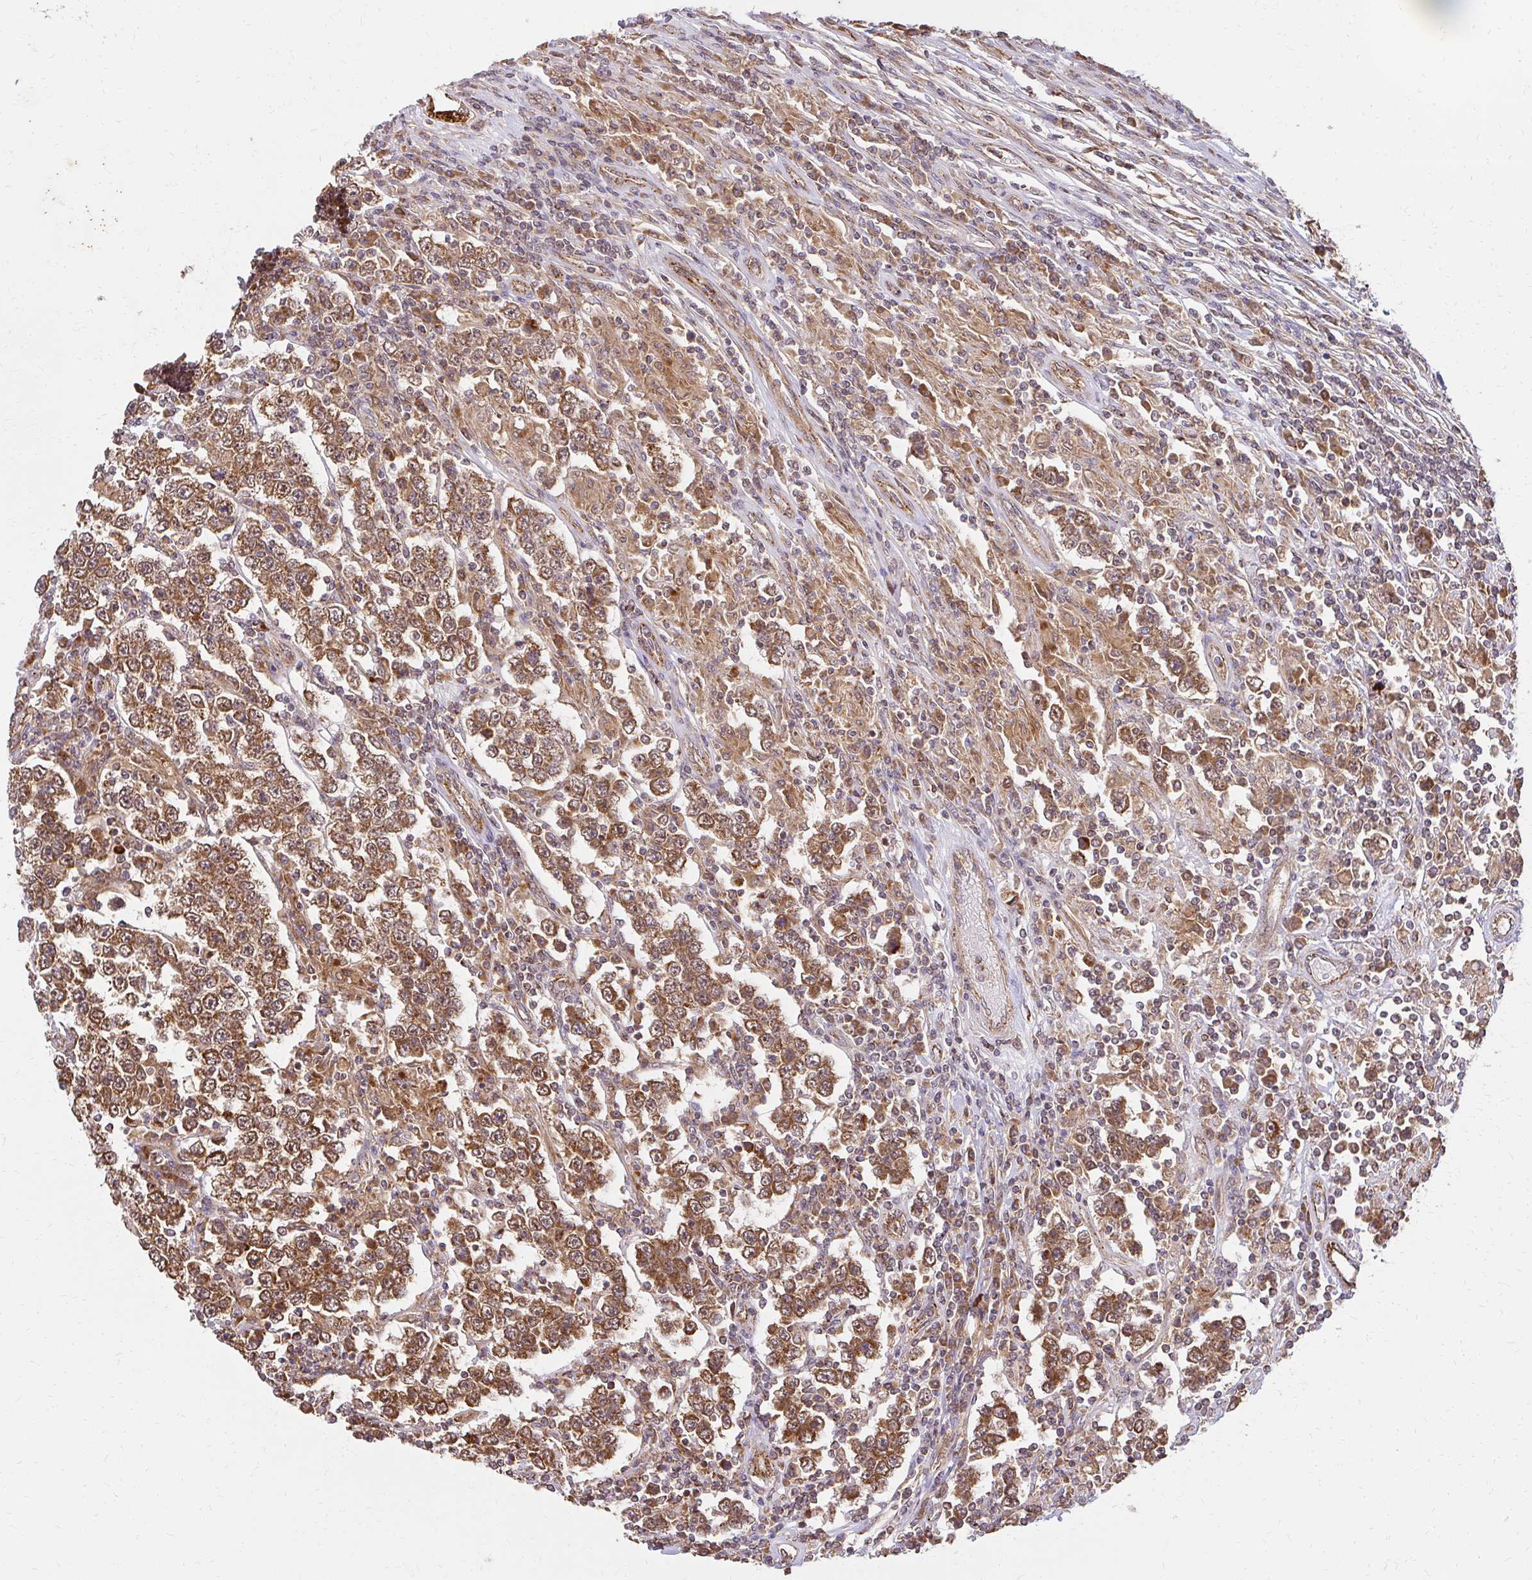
{"staining": {"intensity": "strong", "quantity": ">75%", "location": "cytoplasmic/membranous"}, "tissue": "testis cancer", "cell_type": "Tumor cells", "image_type": "cancer", "snomed": [{"axis": "morphology", "description": "Normal tissue, NOS"}, {"axis": "morphology", "description": "Urothelial carcinoma, High grade"}, {"axis": "morphology", "description": "Seminoma, NOS"}, {"axis": "morphology", "description": "Carcinoma, Embryonal, NOS"}, {"axis": "topography", "description": "Urinary bladder"}, {"axis": "topography", "description": "Testis"}], "caption": "Testis seminoma stained for a protein reveals strong cytoplasmic/membranous positivity in tumor cells.", "gene": "GNS", "patient": {"sex": "male", "age": 41}}